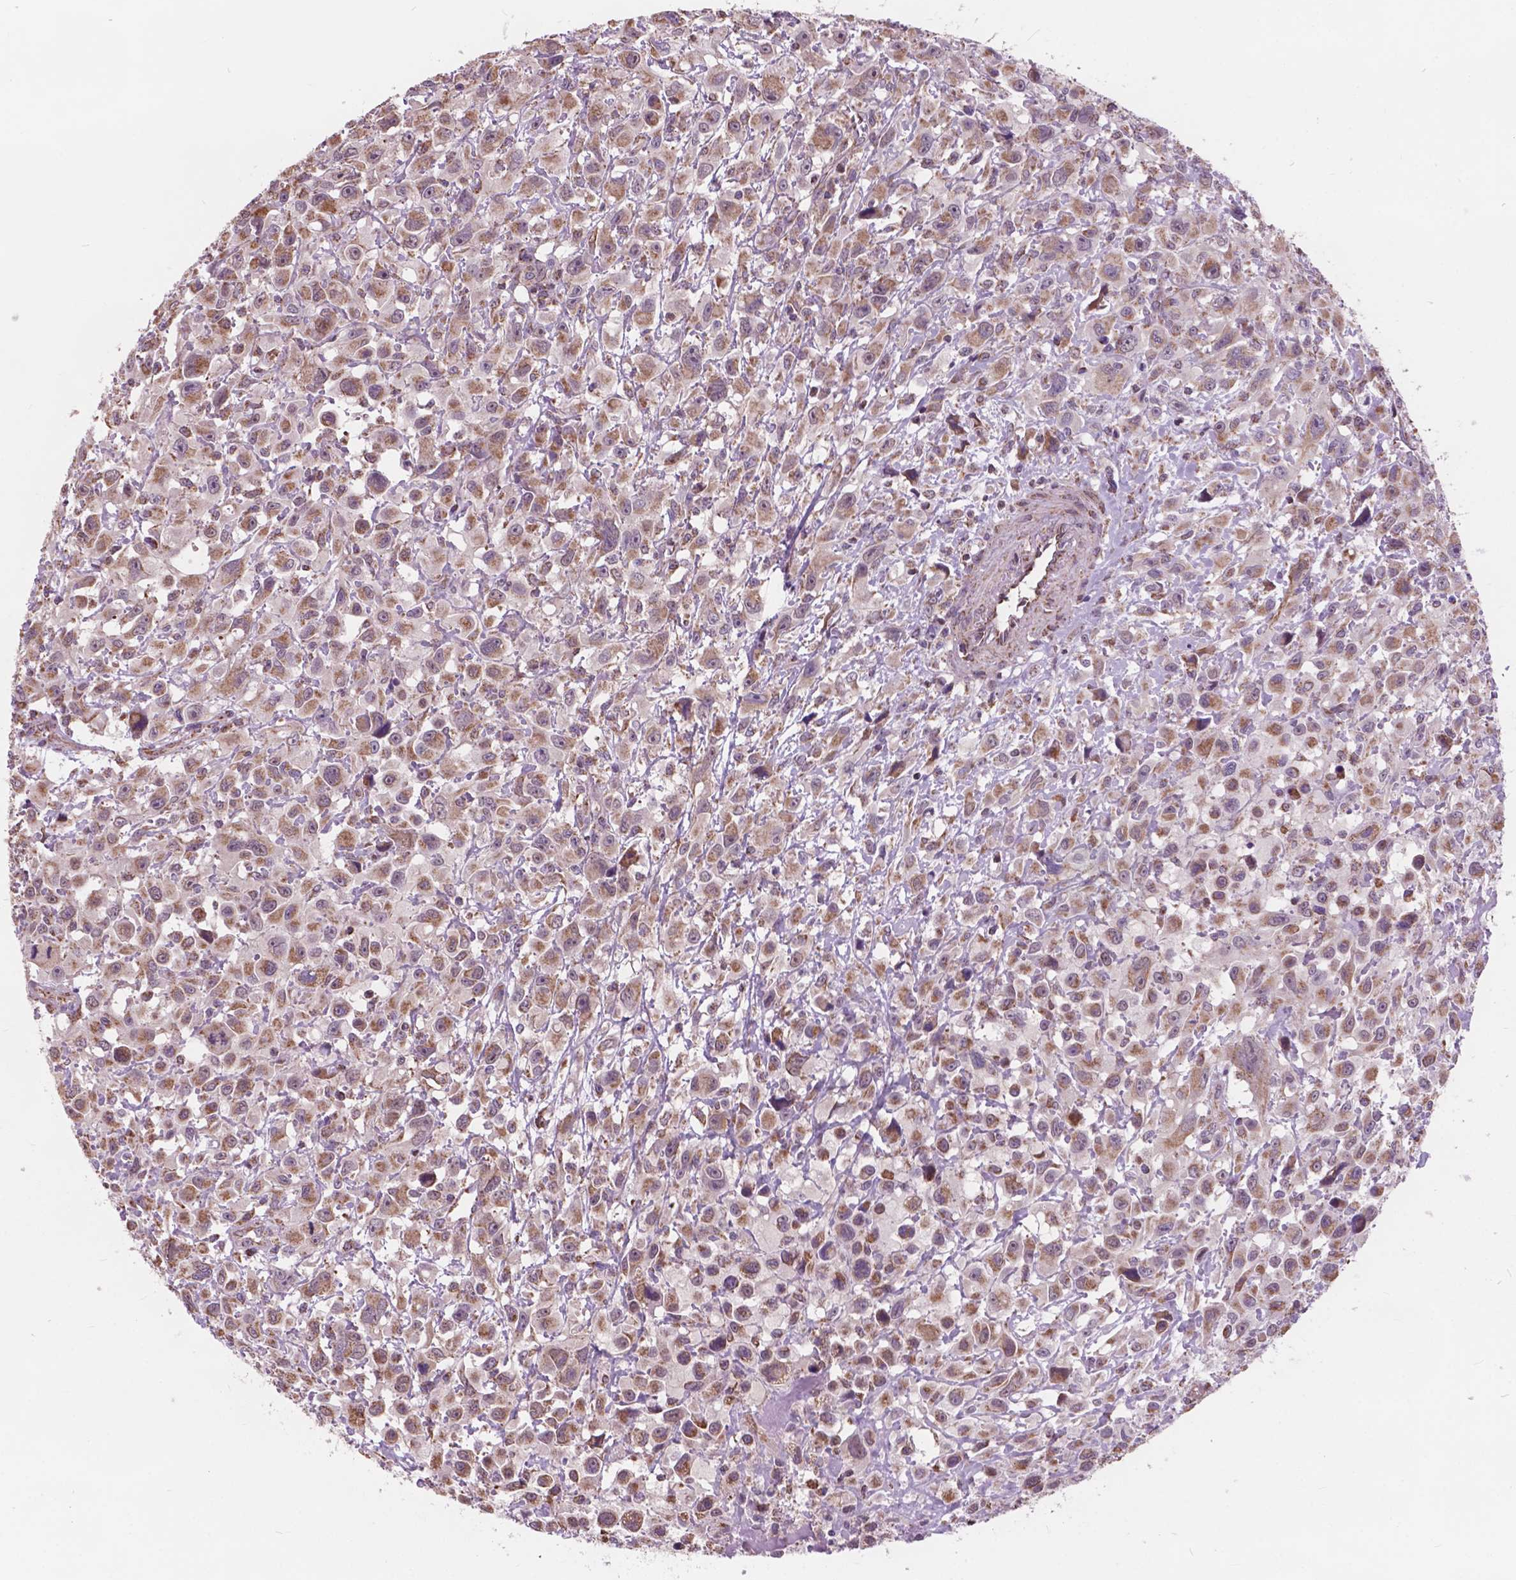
{"staining": {"intensity": "moderate", "quantity": ">75%", "location": "cytoplasmic/membranous"}, "tissue": "head and neck cancer", "cell_type": "Tumor cells", "image_type": "cancer", "snomed": [{"axis": "morphology", "description": "Squamous cell carcinoma, NOS"}, {"axis": "morphology", "description": "Squamous cell carcinoma, metastatic, NOS"}, {"axis": "topography", "description": "Oral tissue"}, {"axis": "topography", "description": "Head-Neck"}], "caption": "Squamous cell carcinoma (head and neck) was stained to show a protein in brown. There is medium levels of moderate cytoplasmic/membranous positivity in approximately >75% of tumor cells.", "gene": "SCOC", "patient": {"sex": "female", "age": 85}}